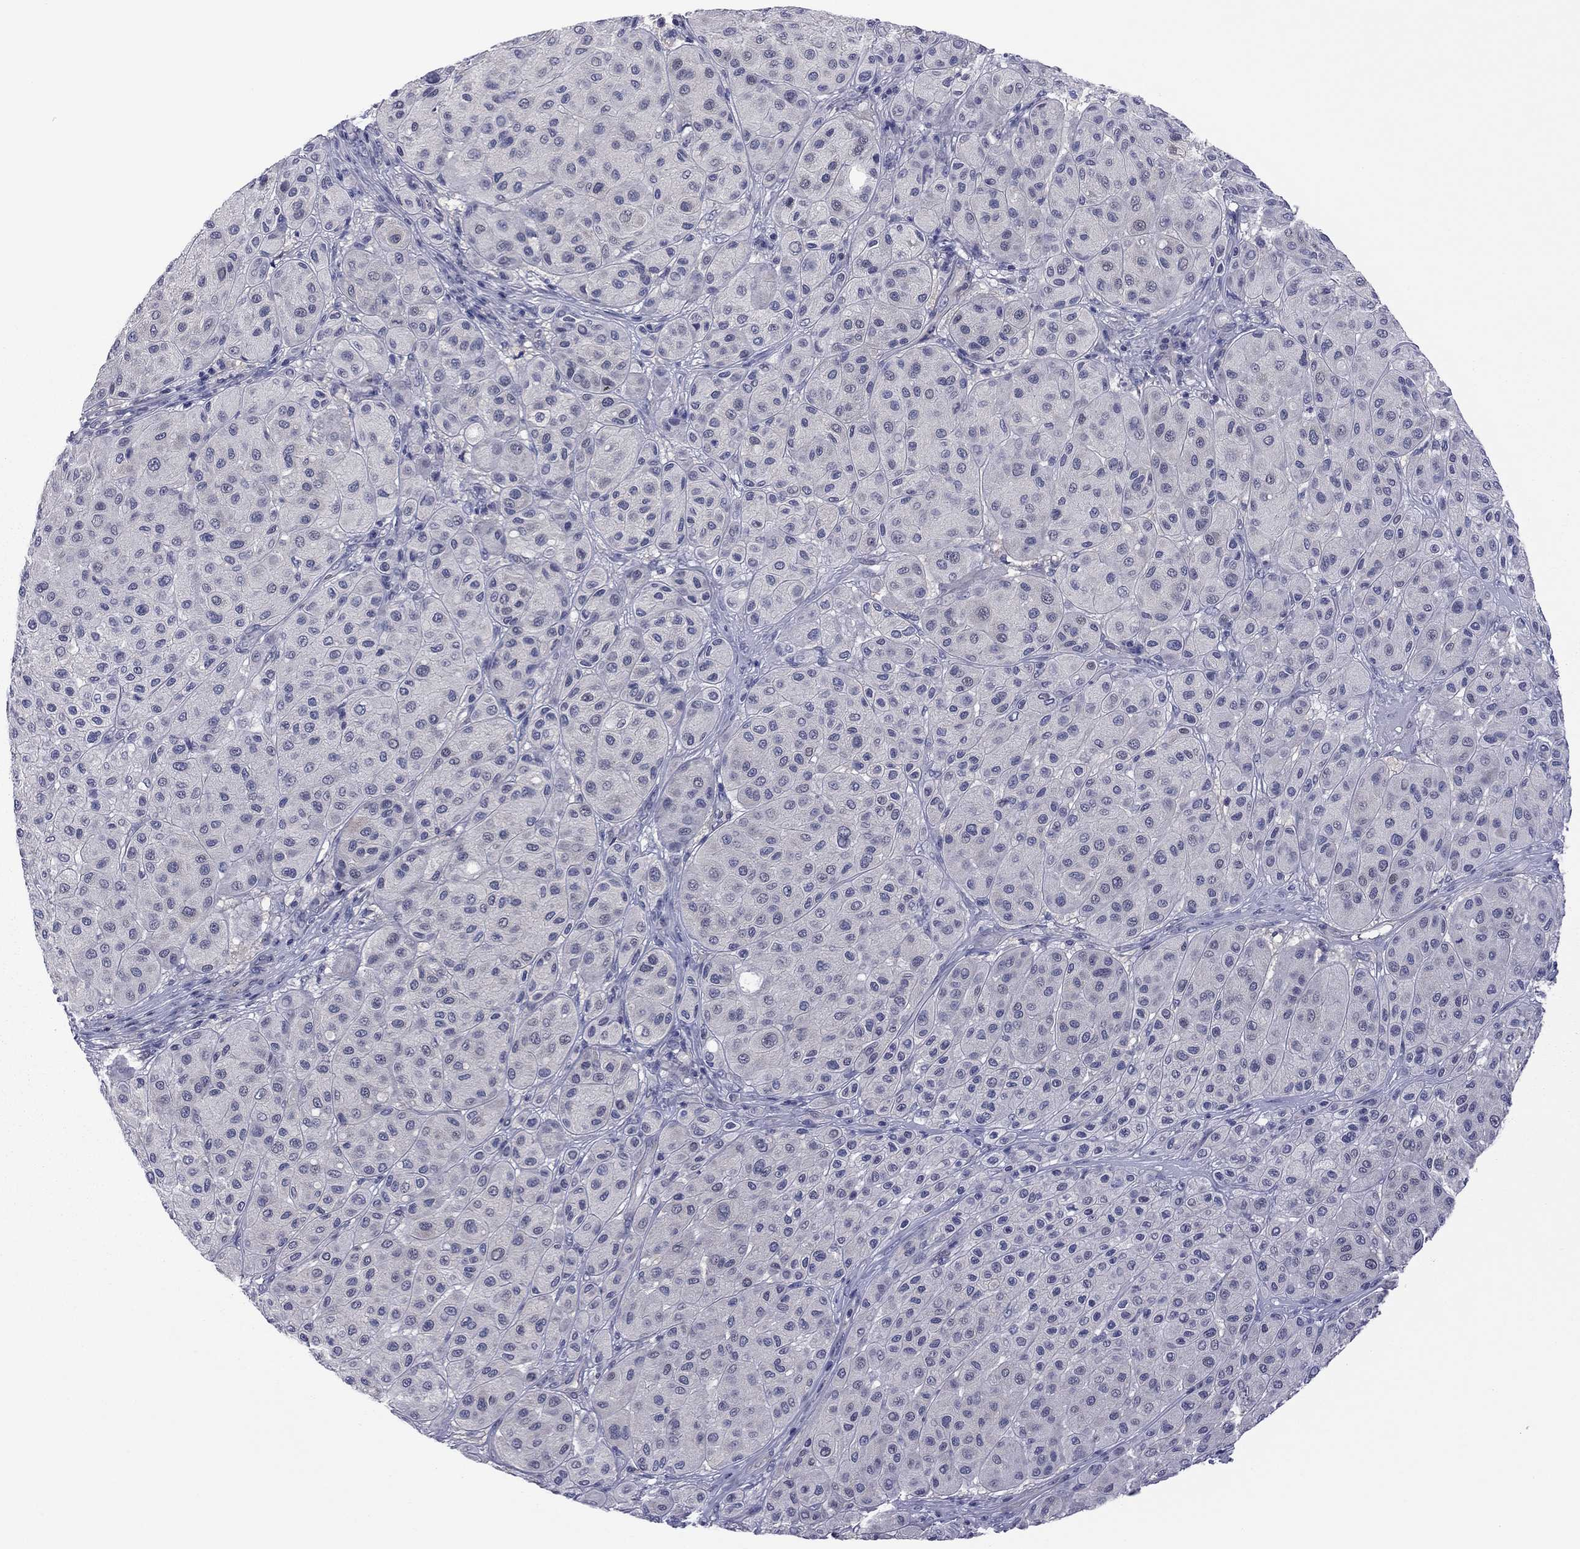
{"staining": {"intensity": "negative", "quantity": "none", "location": "none"}, "tissue": "melanoma", "cell_type": "Tumor cells", "image_type": "cancer", "snomed": [{"axis": "morphology", "description": "Malignant melanoma, Metastatic site"}, {"axis": "topography", "description": "Smooth muscle"}], "caption": "The image demonstrates no significant expression in tumor cells of malignant melanoma (metastatic site).", "gene": "POU5F2", "patient": {"sex": "male", "age": 41}}